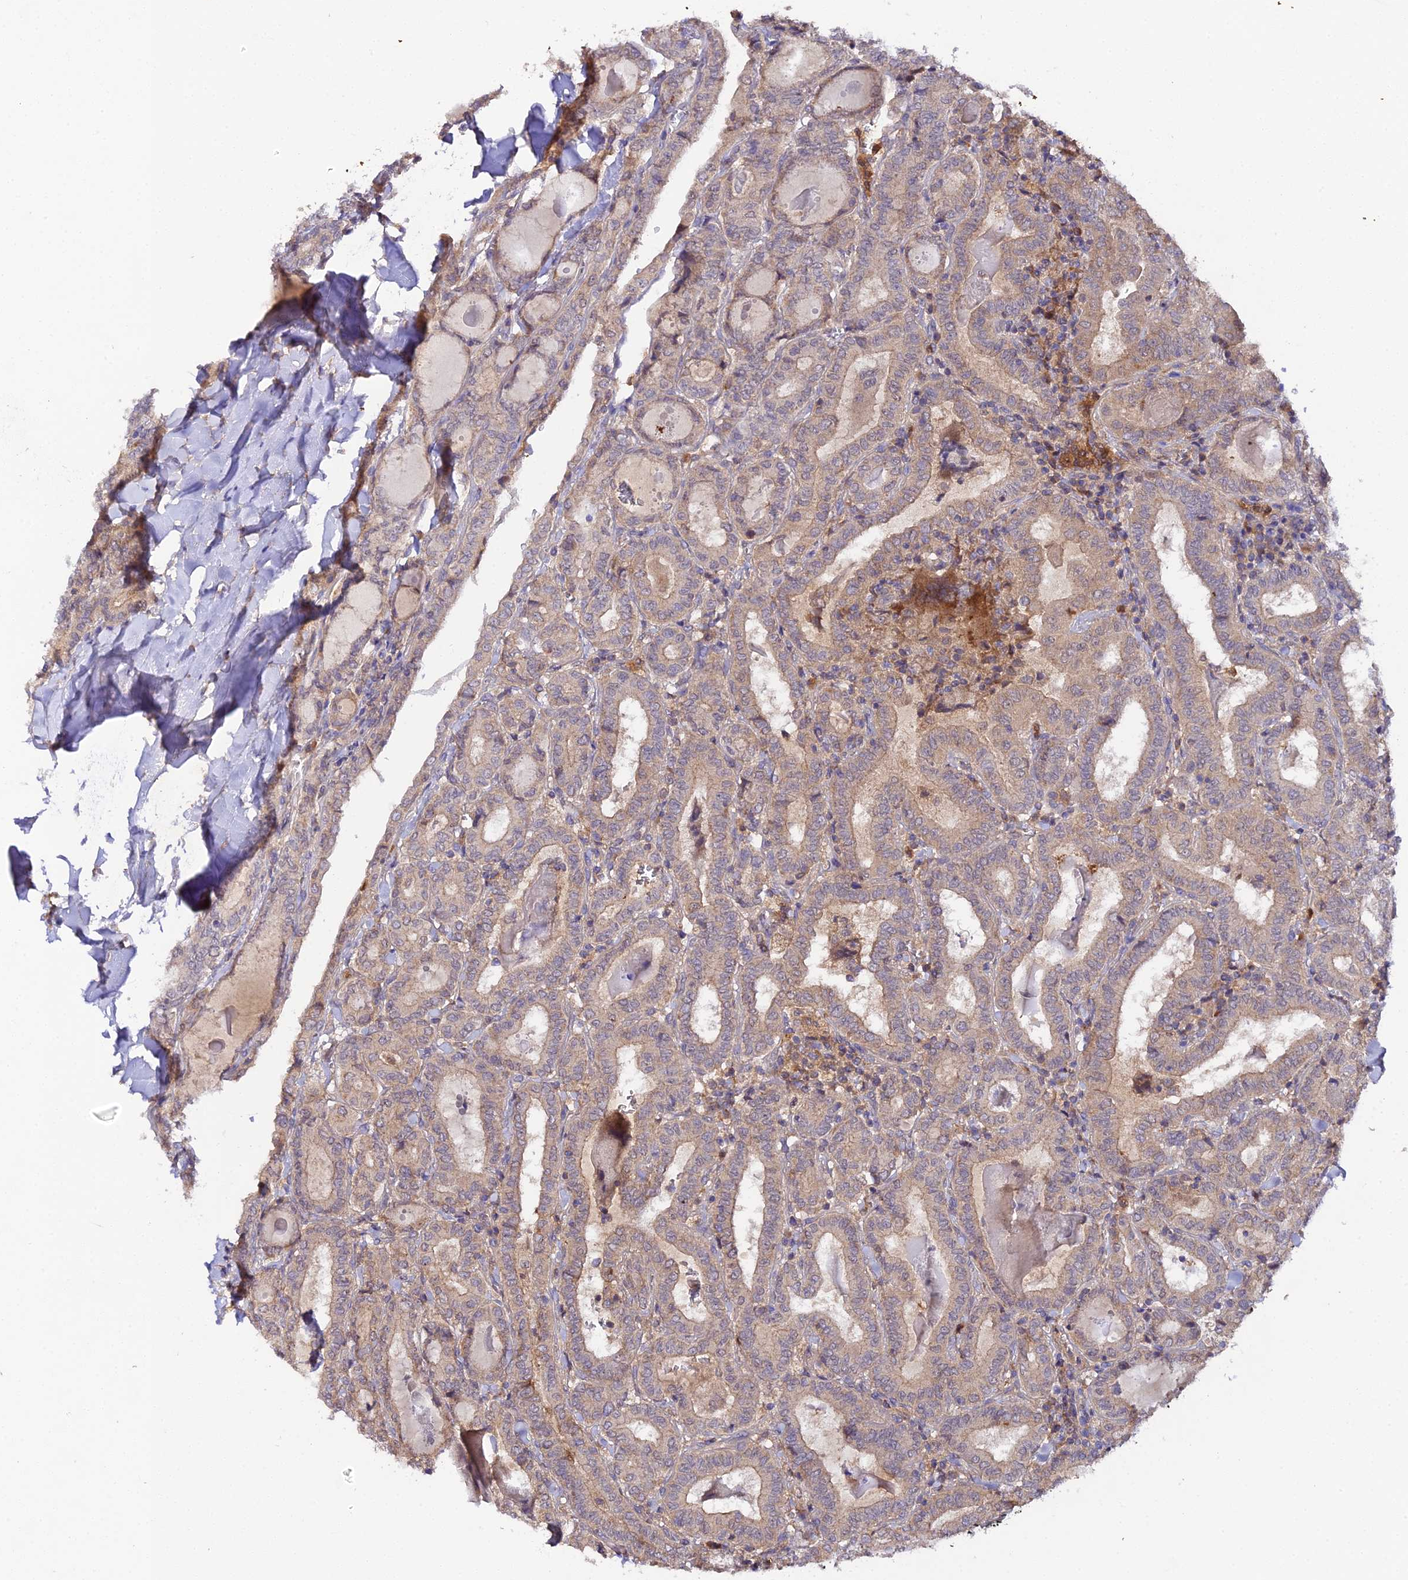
{"staining": {"intensity": "weak", "quantity": ">75%", "location": "cytoplasmic/membranous"}, "tissue": "thyroid cancer", "cell_type": "Tumor cells", "image_type": "cancer", "snomed": [{"axis": "morphology", "description": "Papillary adenocarcinoma, NOS"}, {"axis": "topography", "description": "Thyroid gland"}], "caption": "Immunohistochemistry (DAB) staining of thyroid papillary adenocarcinoma displays weak cytoplasmic/membranous protein staining in about >75% of tumor cells.", "gene": "TRIM26", "patient": {"sex": "female", "age": 72}}